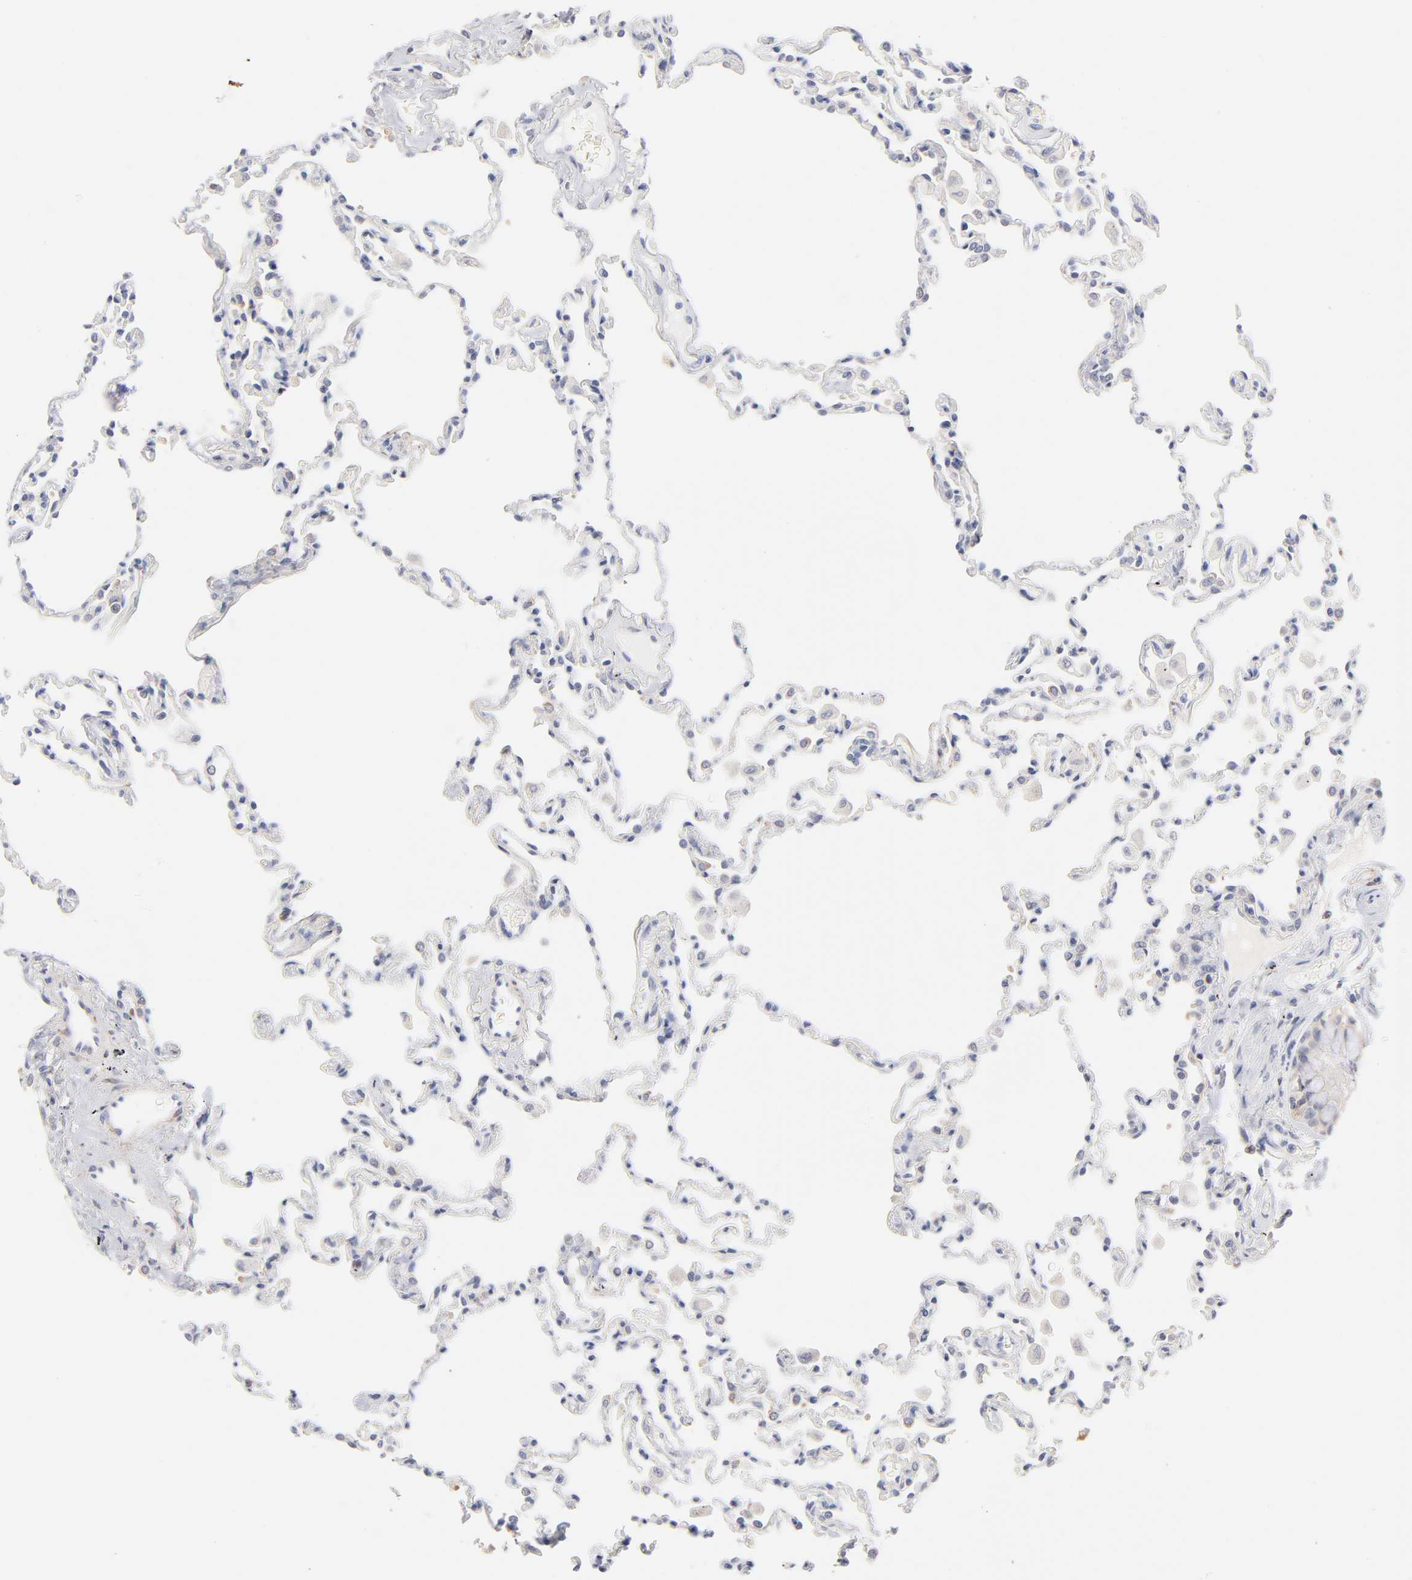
{"staining": {"intensity": "negative", "quantity": "none", "location": "none"}, "tissue": "lung", "cell_type": "Alveolar cells", "image_type": "normal", "snomed": [{"axis": "morphology", "description": "Normal tissue, NOS"}, {"axis": "topography", "description": "Lung"}], "caption": "Immunohistochemistry (IHC) of unremarkable human lung exhibits no expression in alveolar cells.", "gene": "MID1", "patient": {"sex": "male", "age": 59}}